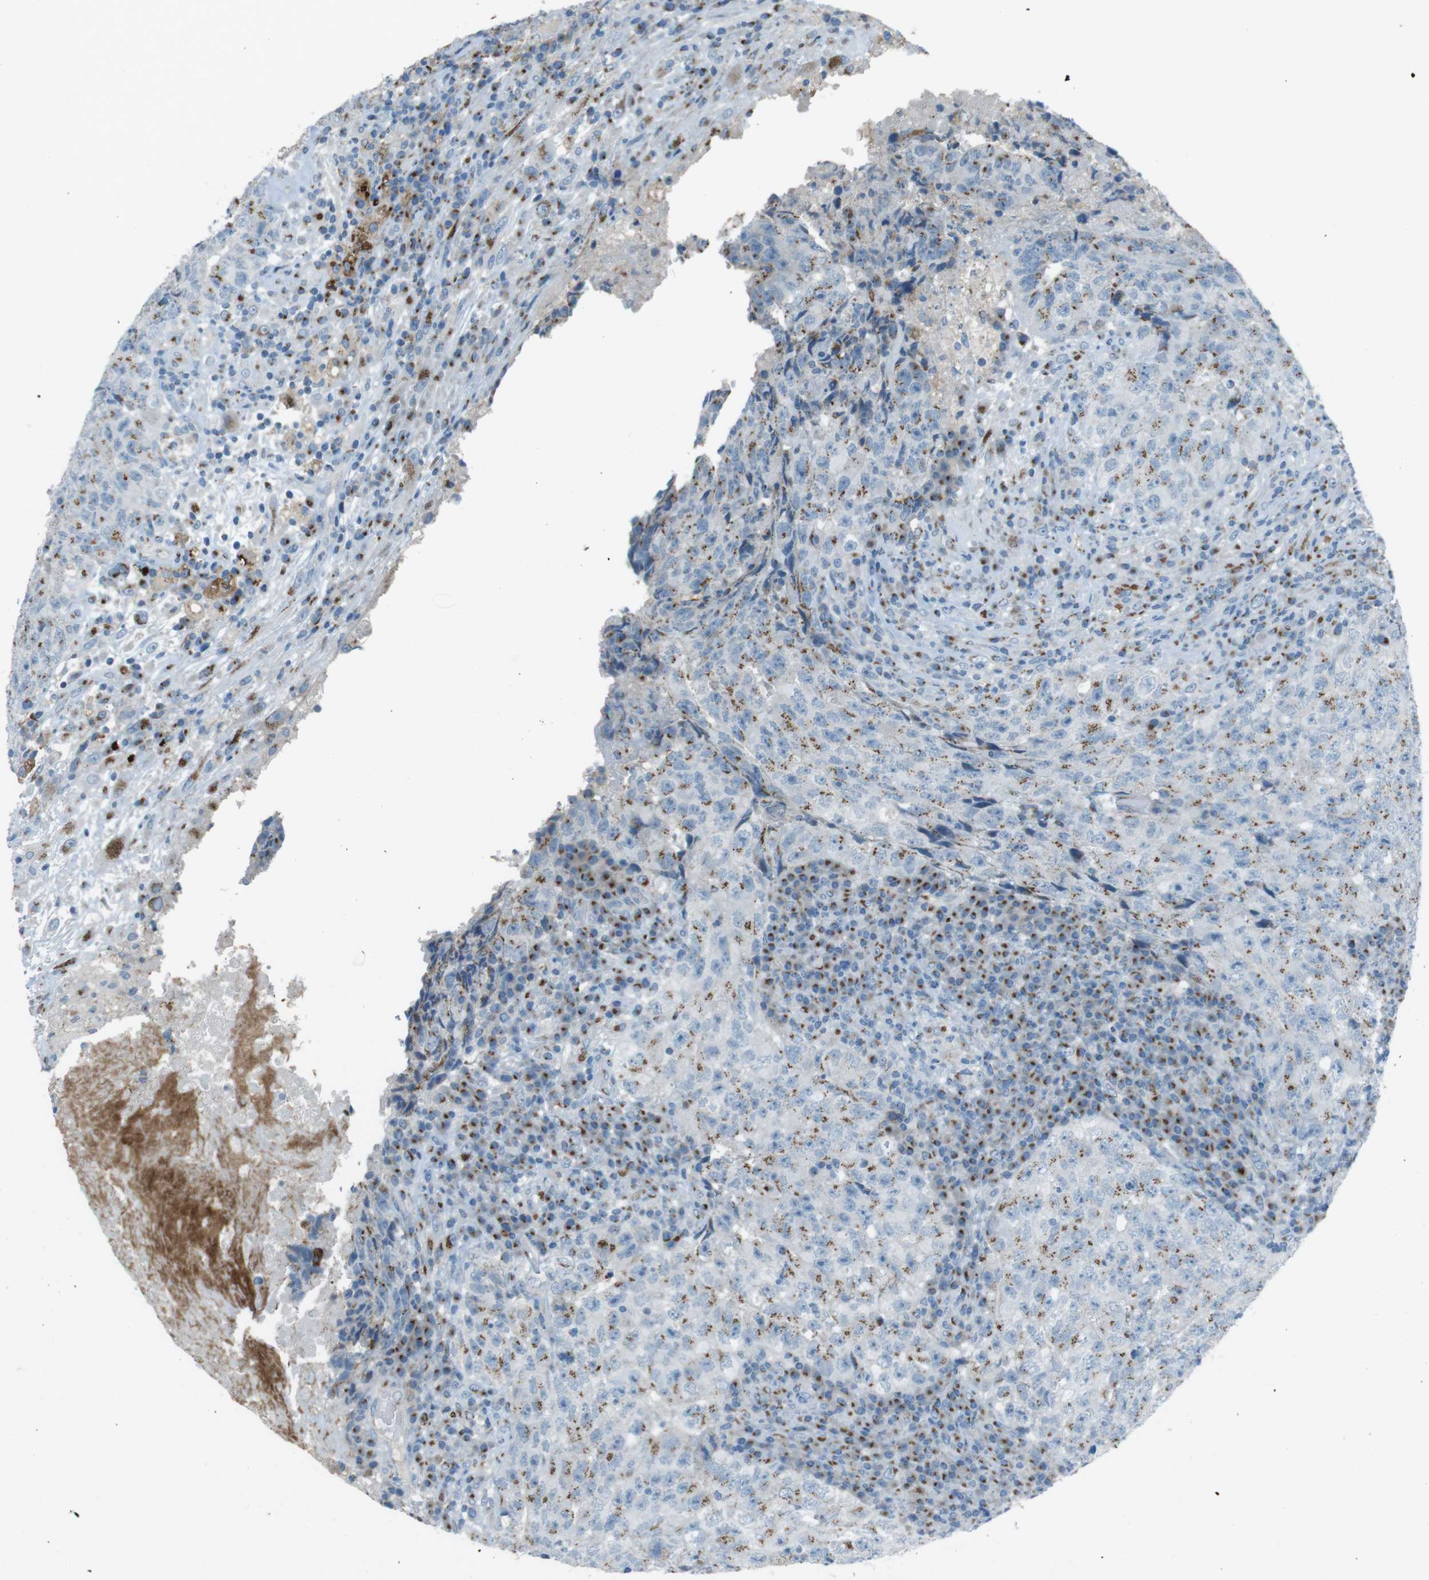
{"staining": {"intensity": "moderate", "quantity": "25%-75%", "location": "cytoplasmic/membranous"}, "tissue": "testis cancer", "cell_type": "Tumor cells", "image_type": "cancer", "snomed": [{"axis": "morphology", "description": "Necrosis, NOS"}, {"axis": "morphology", "description": "Carcinoma, Embryonal, NOS"}, {"axis": "topography", "description": "Testis"}], "caption": "Immunohistochemical staining of testis cancer demonstrates medium levels of moderate cytoplasmic/membranous expression in approximately 25%-75% of tumor cells.", "gene": "TXNDC15", "patient": {"sex": "male", "age": 19}}